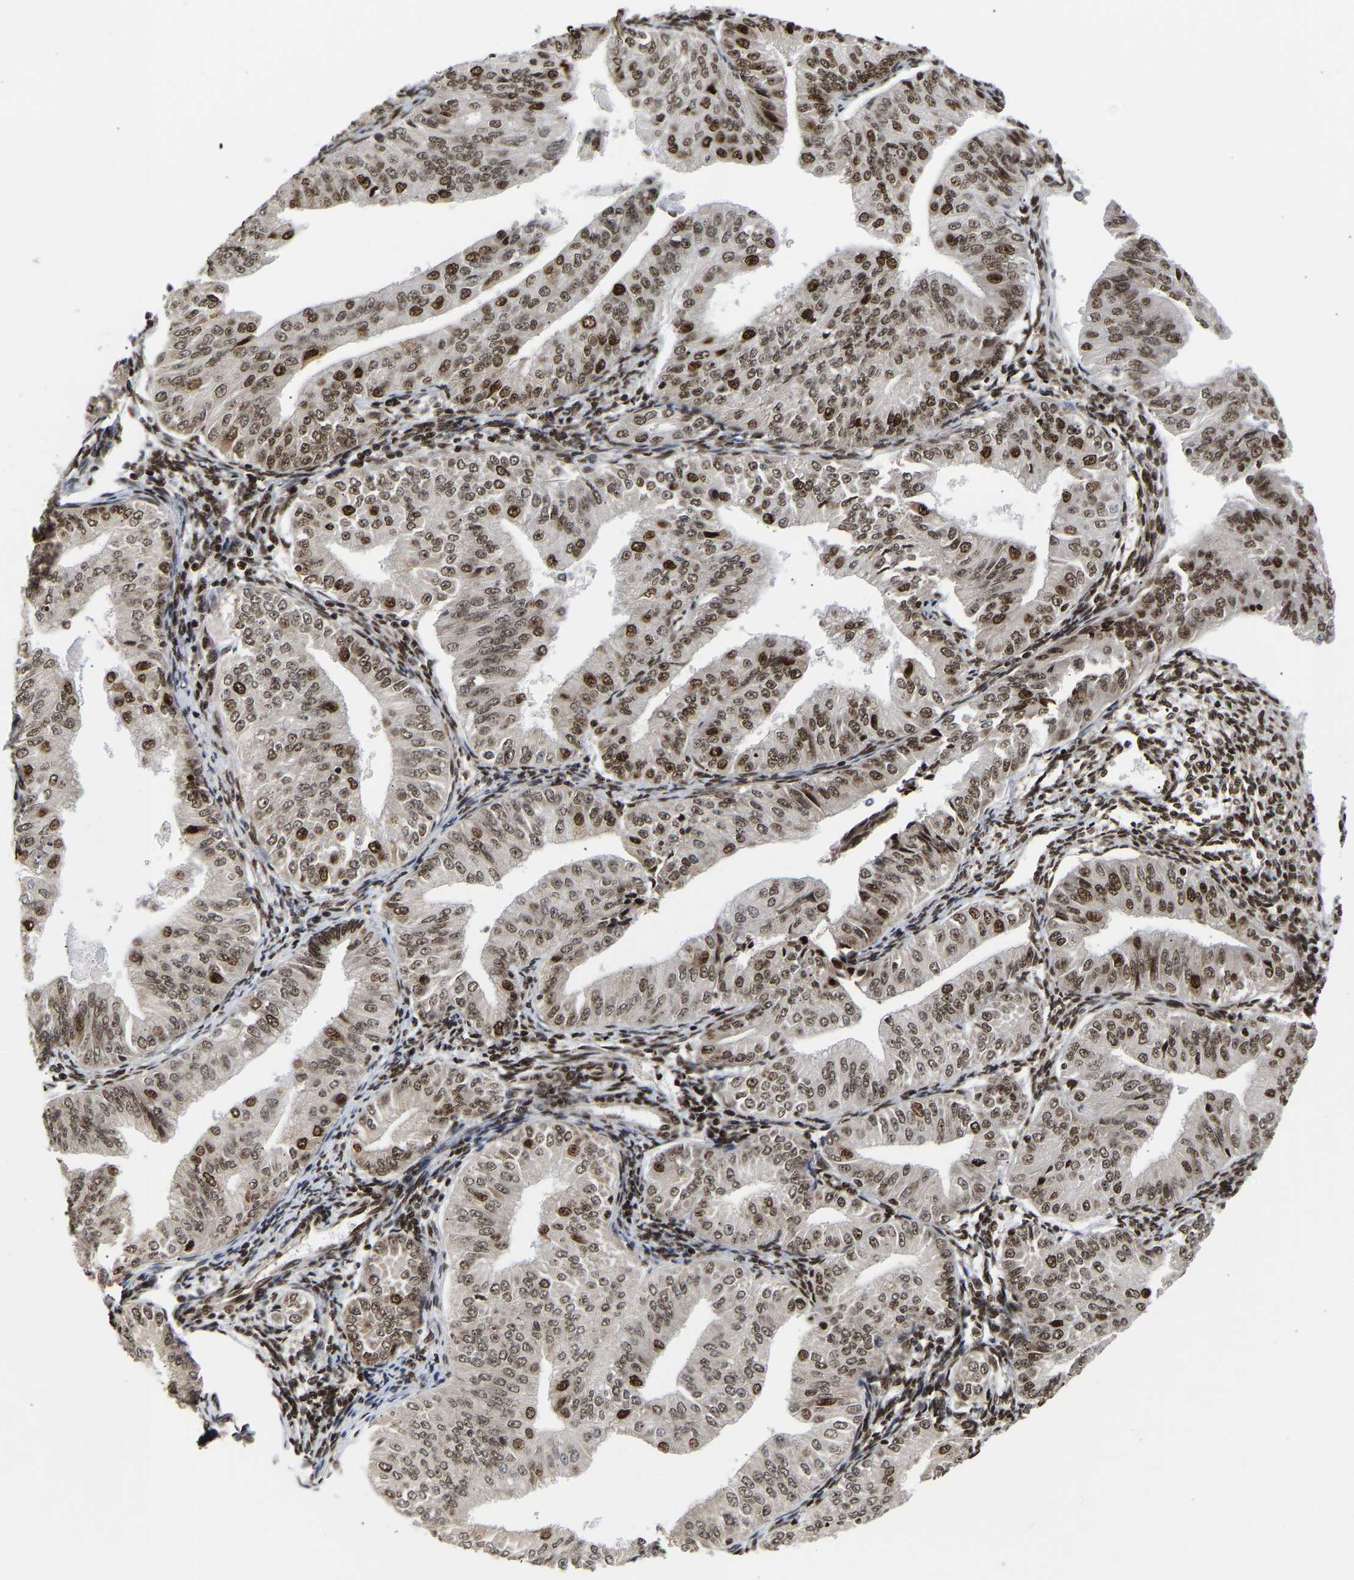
{"staining": {"intensity": "moderate", "quantity": "25%-75%", "location": "nuclear"}, "tissue": "endometrial cancer", "cell_type": "Tumor cells", "image_type": "cancer", "snomed": [{"axis": "morphology", "description": "Normal tissue, NOS"}, {"axis": "morphology", "description": "Adenocarcinoma, NOS"}, {"axis": "topography", "description": "Endometrium"}], "caption": "Protein expression by immunohistochemistry (IHC) displays moderate nuclear positivity in approximately 25%-75% of tumor cells in endometrial adenocarcinoma.", "gene": "PSIP1", "patient": {"sex": "female", "age": 53}}